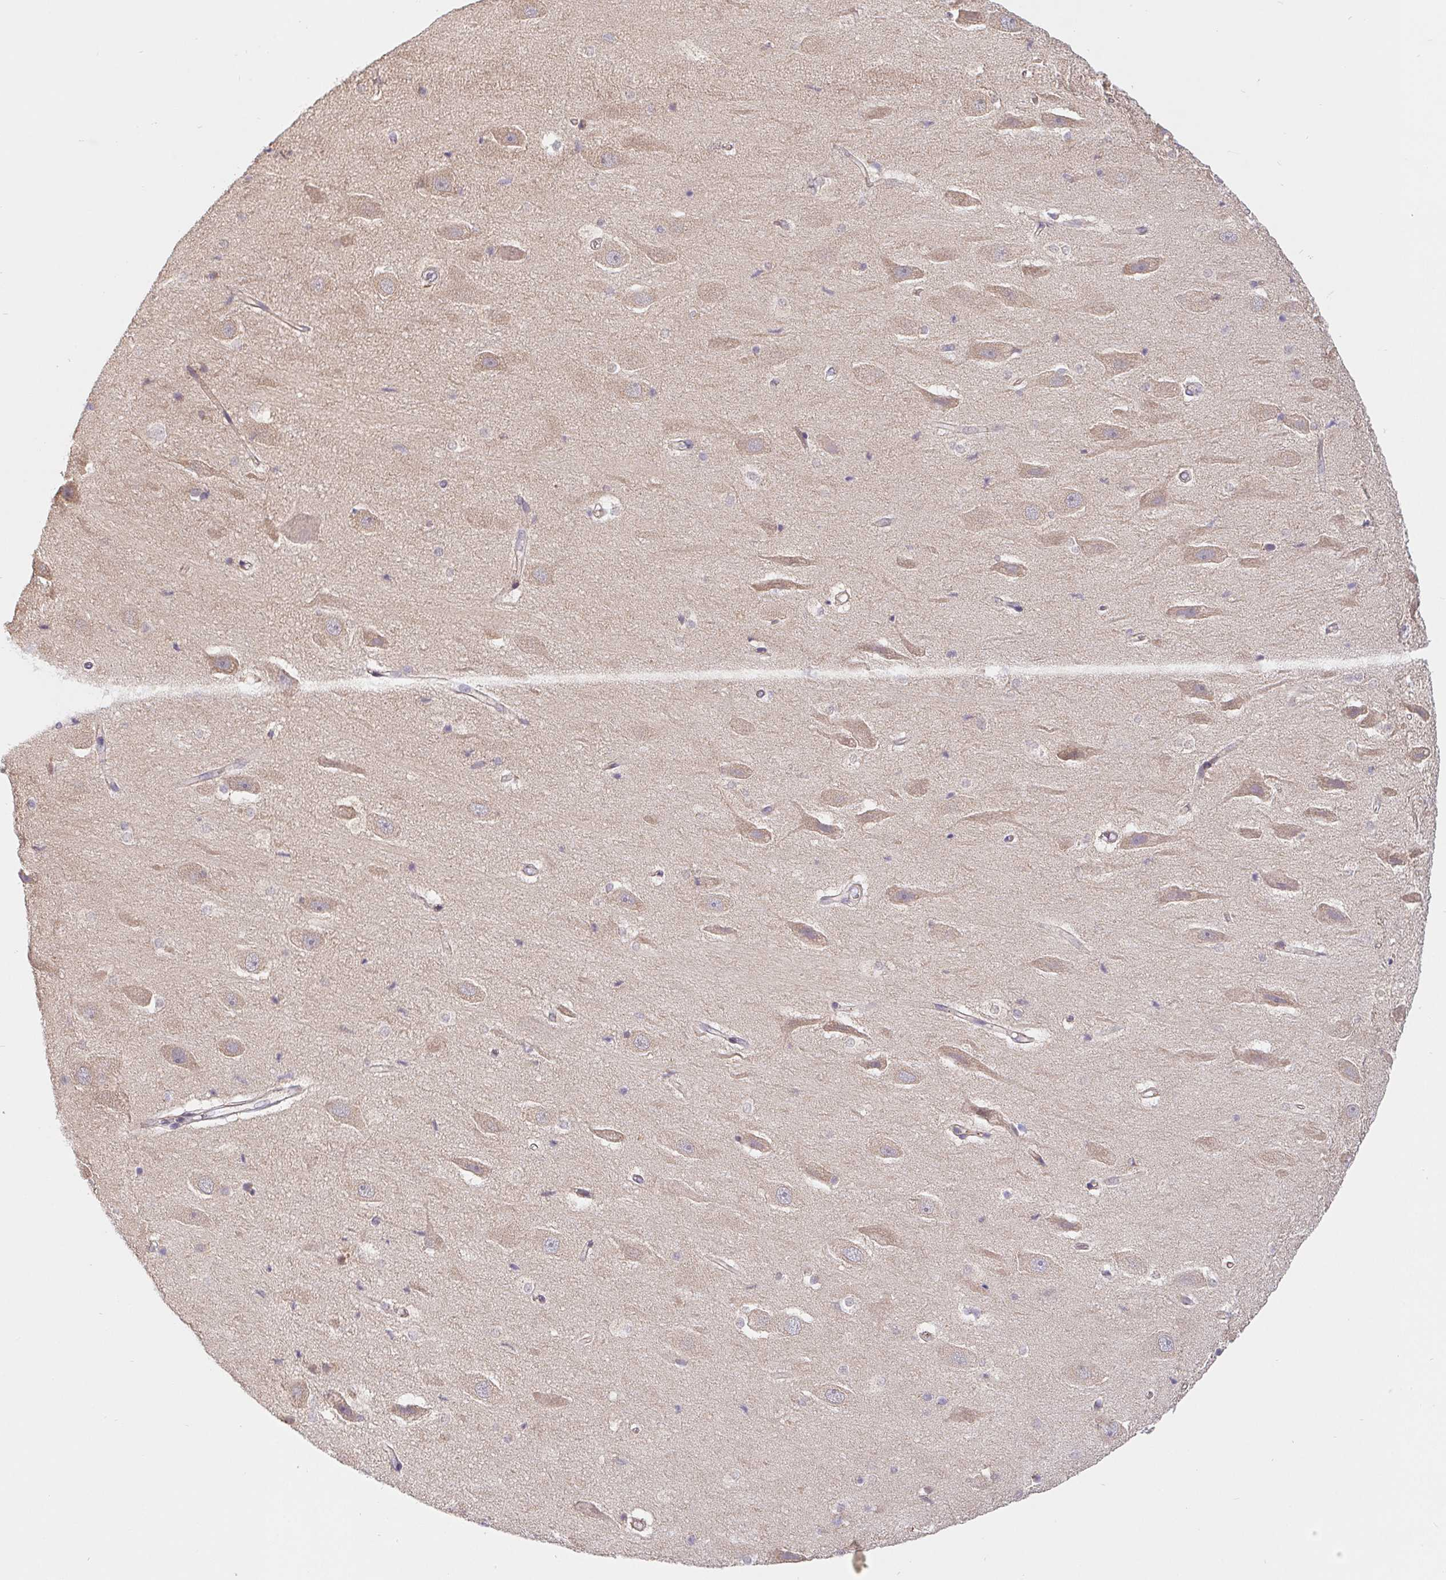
{"staining": {"intensity": "weak", "quantity": "<25%", "location": "cytoplasmic/membranous"}, "tissue": "hippocampus", "cell_type": "Glial cells", "image_type": "normal", "snomed": [{"axis": "morphology", "description": "Normal tissue, NOS"}, {"axis": "topography", "description": "Hippocampus"}], "caption": "The immunohistochemistry (IHC) histopathology image has no significant expression in glial cells of hippocampus. (Stains: DAB IHC with hematoxylin counter stain, Microscopy: brightfield microscopy at high magnification).", "gene": "EMC6", "patient": {"sex": "male", "age": 26}}